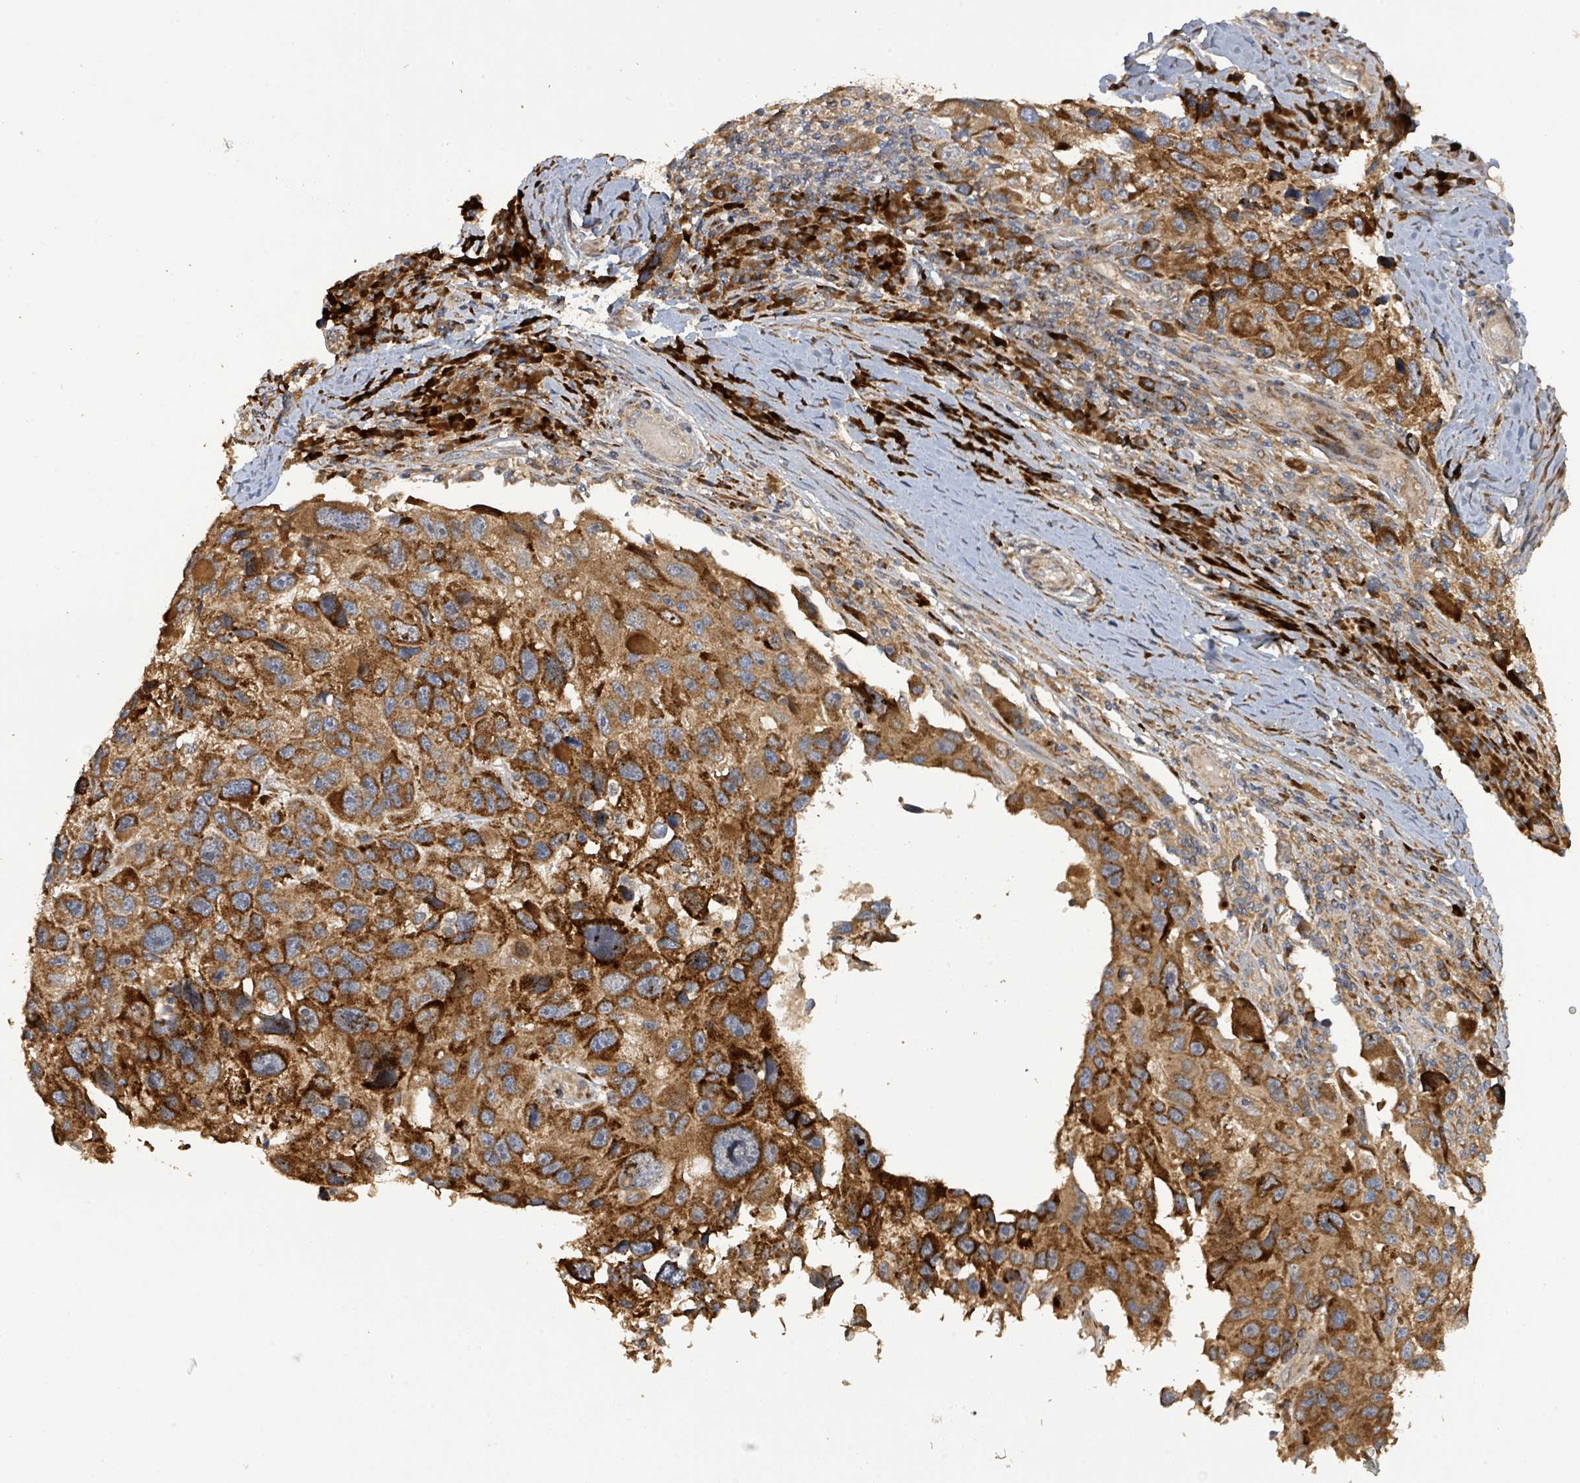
{"staining": {"intensity": "strong", "quantity": ">75%", "location": "cytoplasmic/membranous"}, "tissue": "melanoma", "cell_type": "Tumor cells", "image_type": "cancer", "snomed": [{"axis": "morphology", "description": "Malignant melanoma, NOS"}, {"axis": "topography", "description": "Skin"}], "caption": "Strong cytoplasmic/membranous positivity is present in approximately >75% of tumor cells in malignant melanoma.", "gene": "STARD4", "patient": {"sex": "male", "age": 53}}